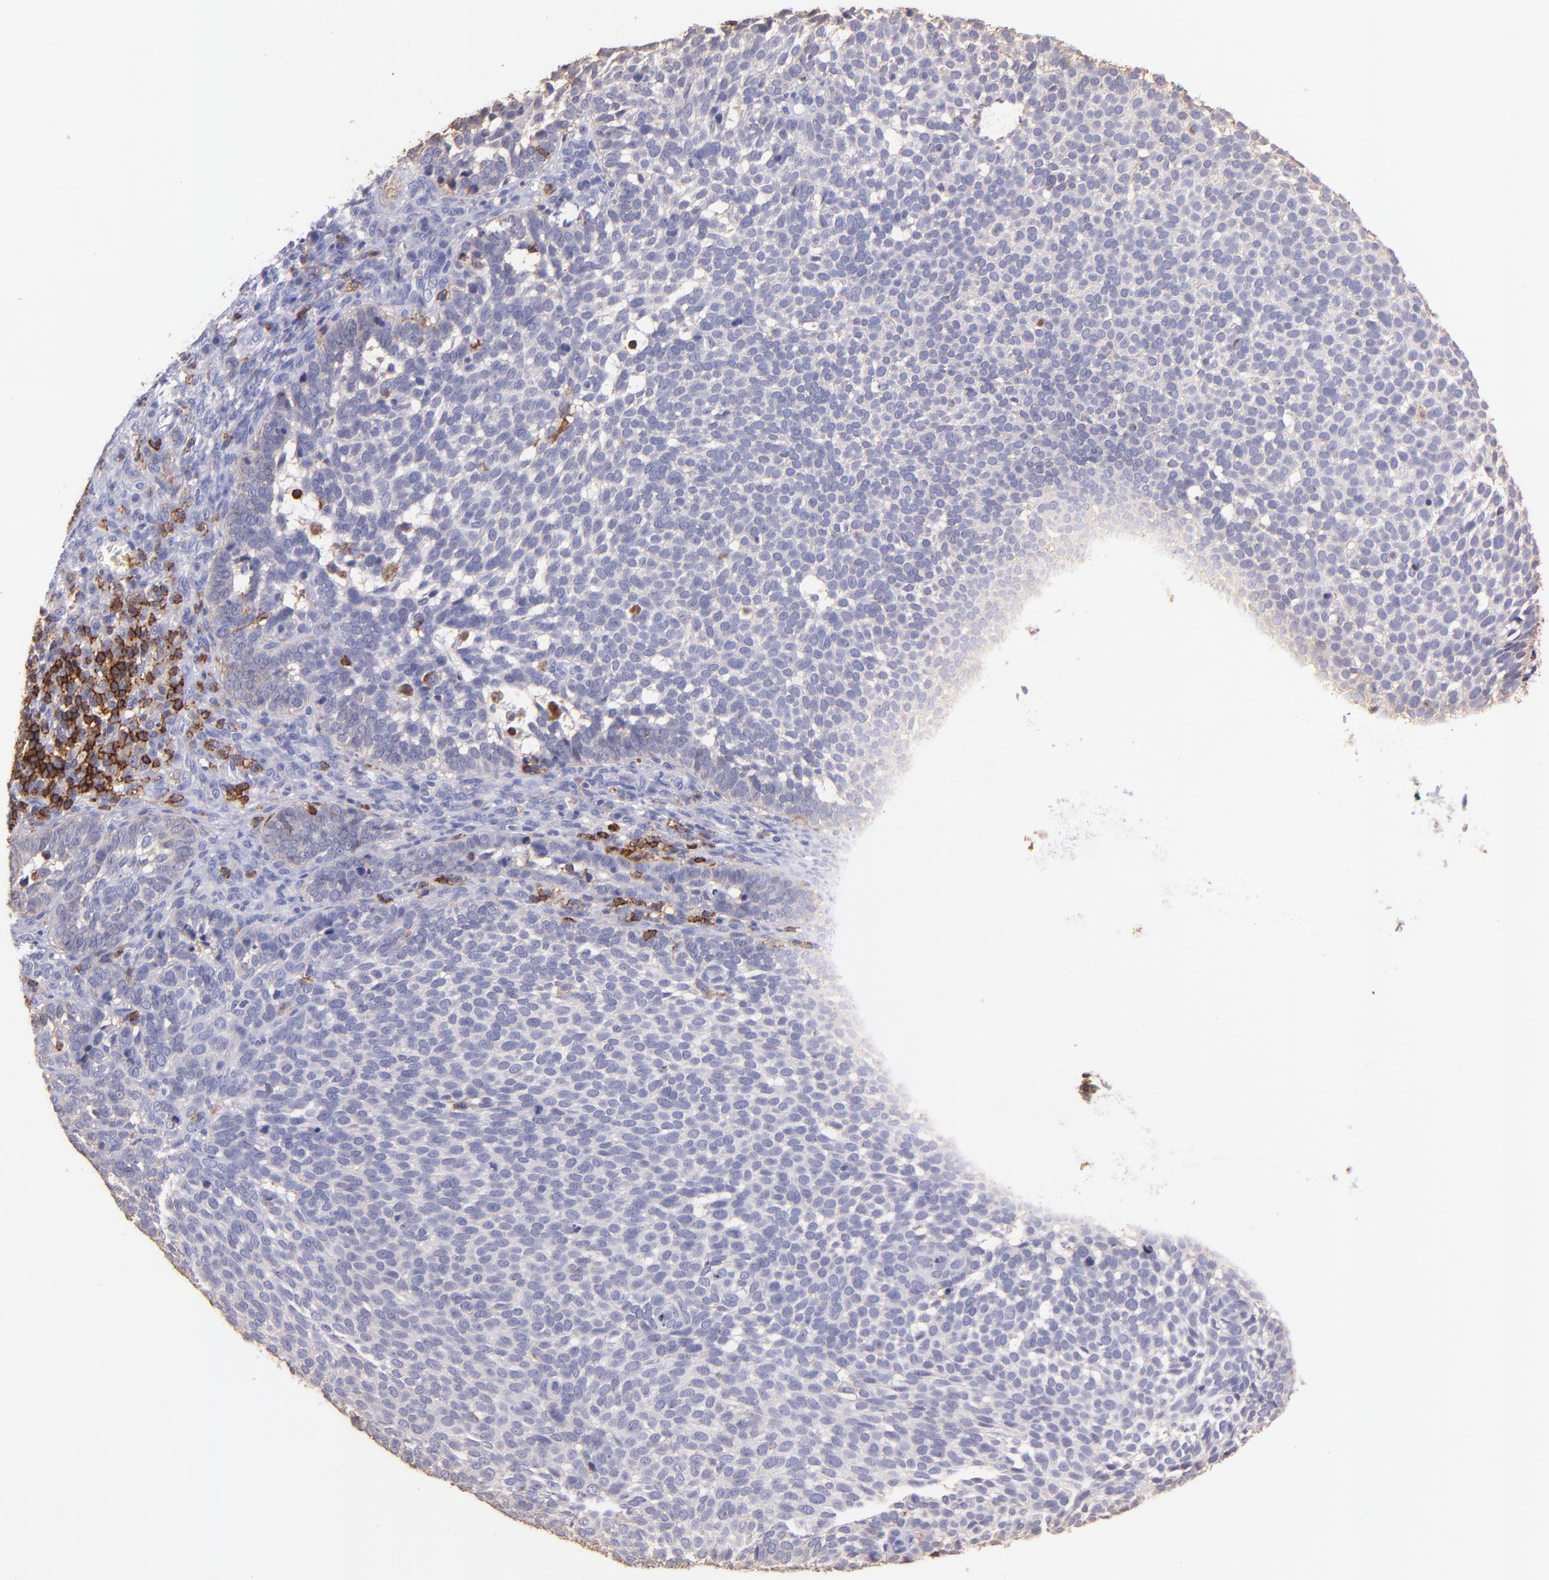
{"staining": {"intensity": "negative", "quantity": "none", "location": "none"}, "tissue": "skin cancer", "cell_type": "Tumor cells", "image_type": "cancer", "snomed": [{"axis": "morphology", "description": "Basal cell carcinoma"}, {"axis": "topography", "description": "Skin"}], "caption": "This histopathology image is of skin basal cell carcinoma stained with immunohistochemistry to label a protein in brown with the nuclei are counter-stained blue. There is no positivity in tumor cells.", "gene": "SPN", "patient": {"sex": "male", "age": 63}}